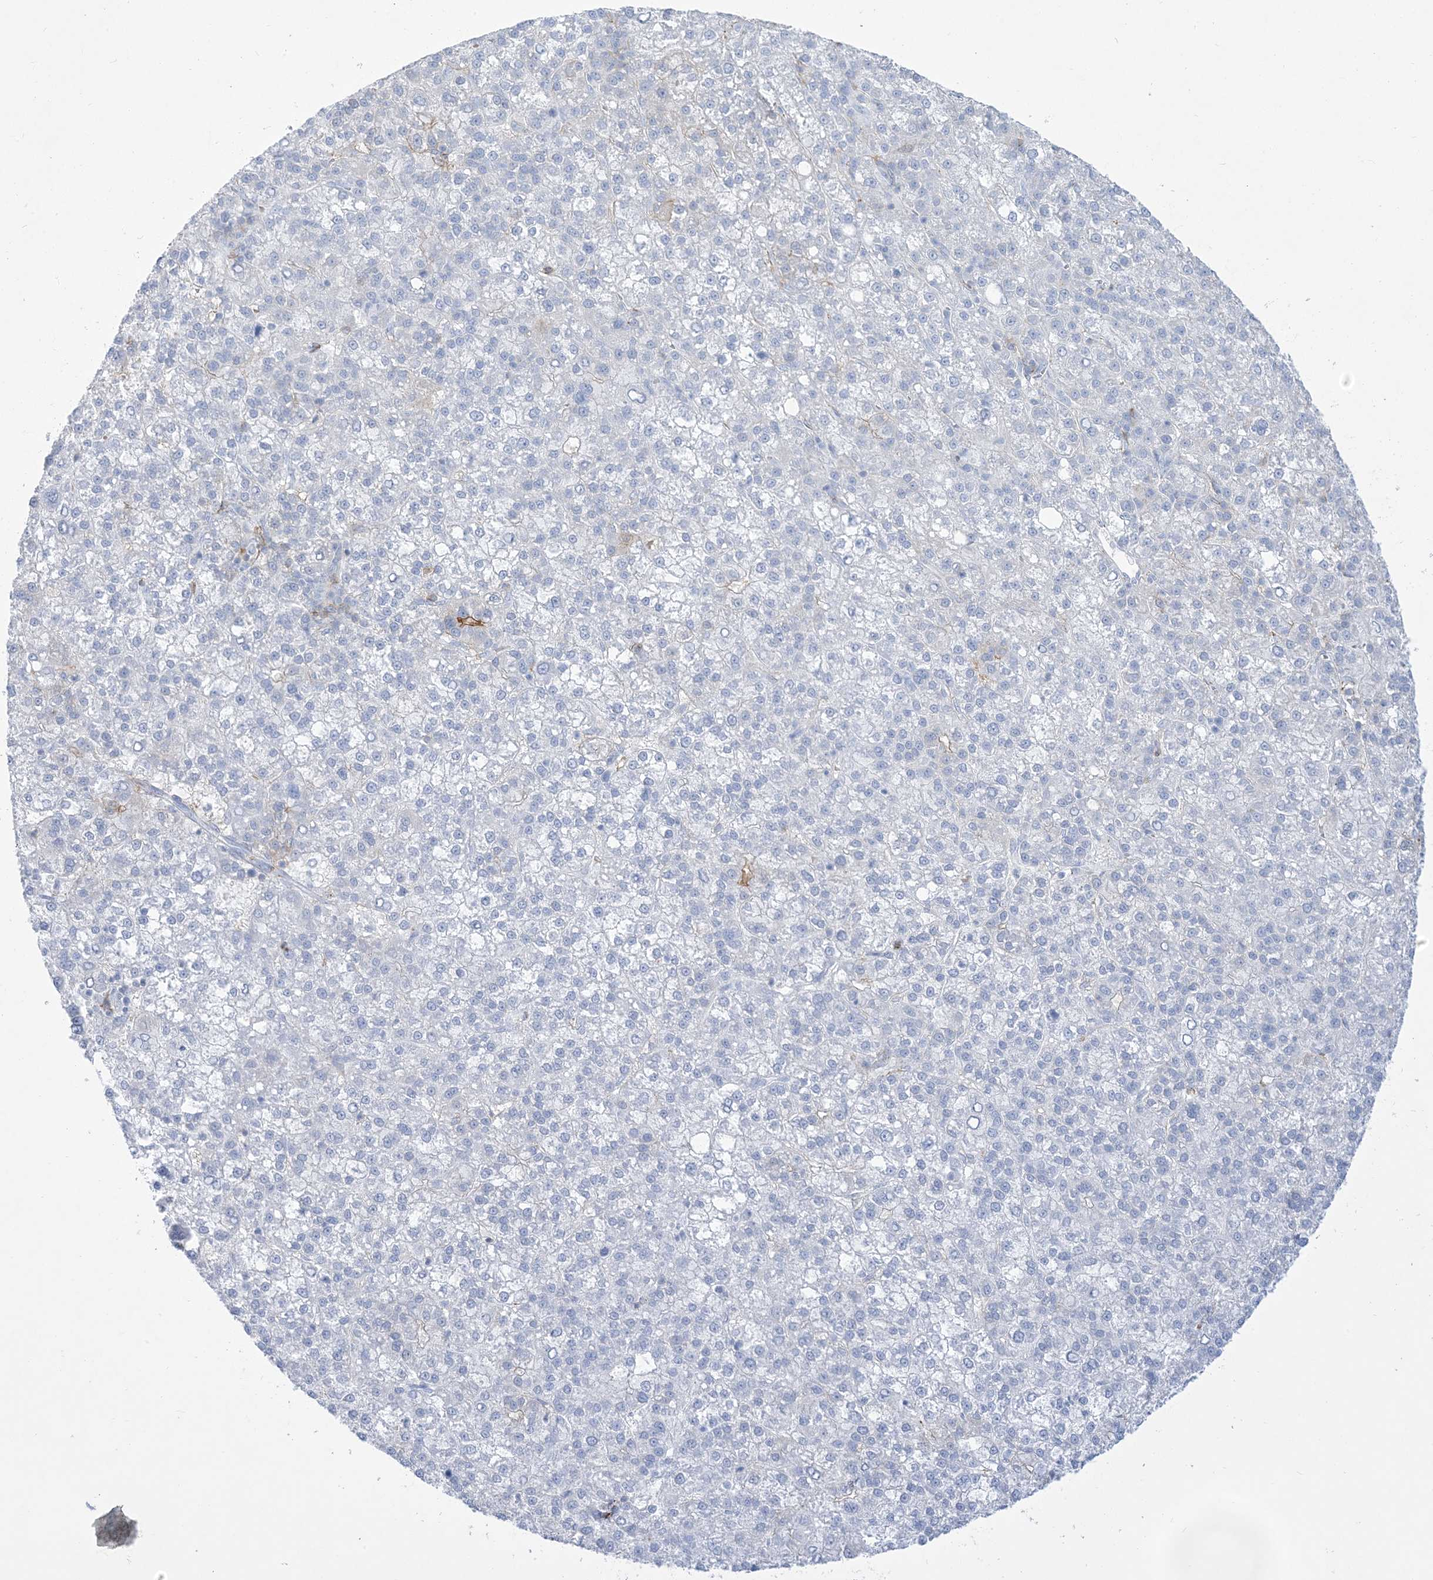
{"staining": {"intensity": "negative", "quantity": "none", "location": "none"}, "tissue": "liver cancer", "cell_type": "Tumor cells", "image_type": "cancer", "snomed": [{"axis": "morphology", "description": "Carcinoma, Hepatocellular, NOS"}, {"axis": "topography", "description": "Liver"}], "caption": "Immunohistochemistry (IHC) photomicrograph of neoplastic tissue: liver cancer stained with DAB (3,3'-diaminobenzidine) displays no significant protein expression in tumor cells. Nuclei are stained in blue.", "gene": "B3GNT7", "patient": {"sex": "female", "age": 58}}